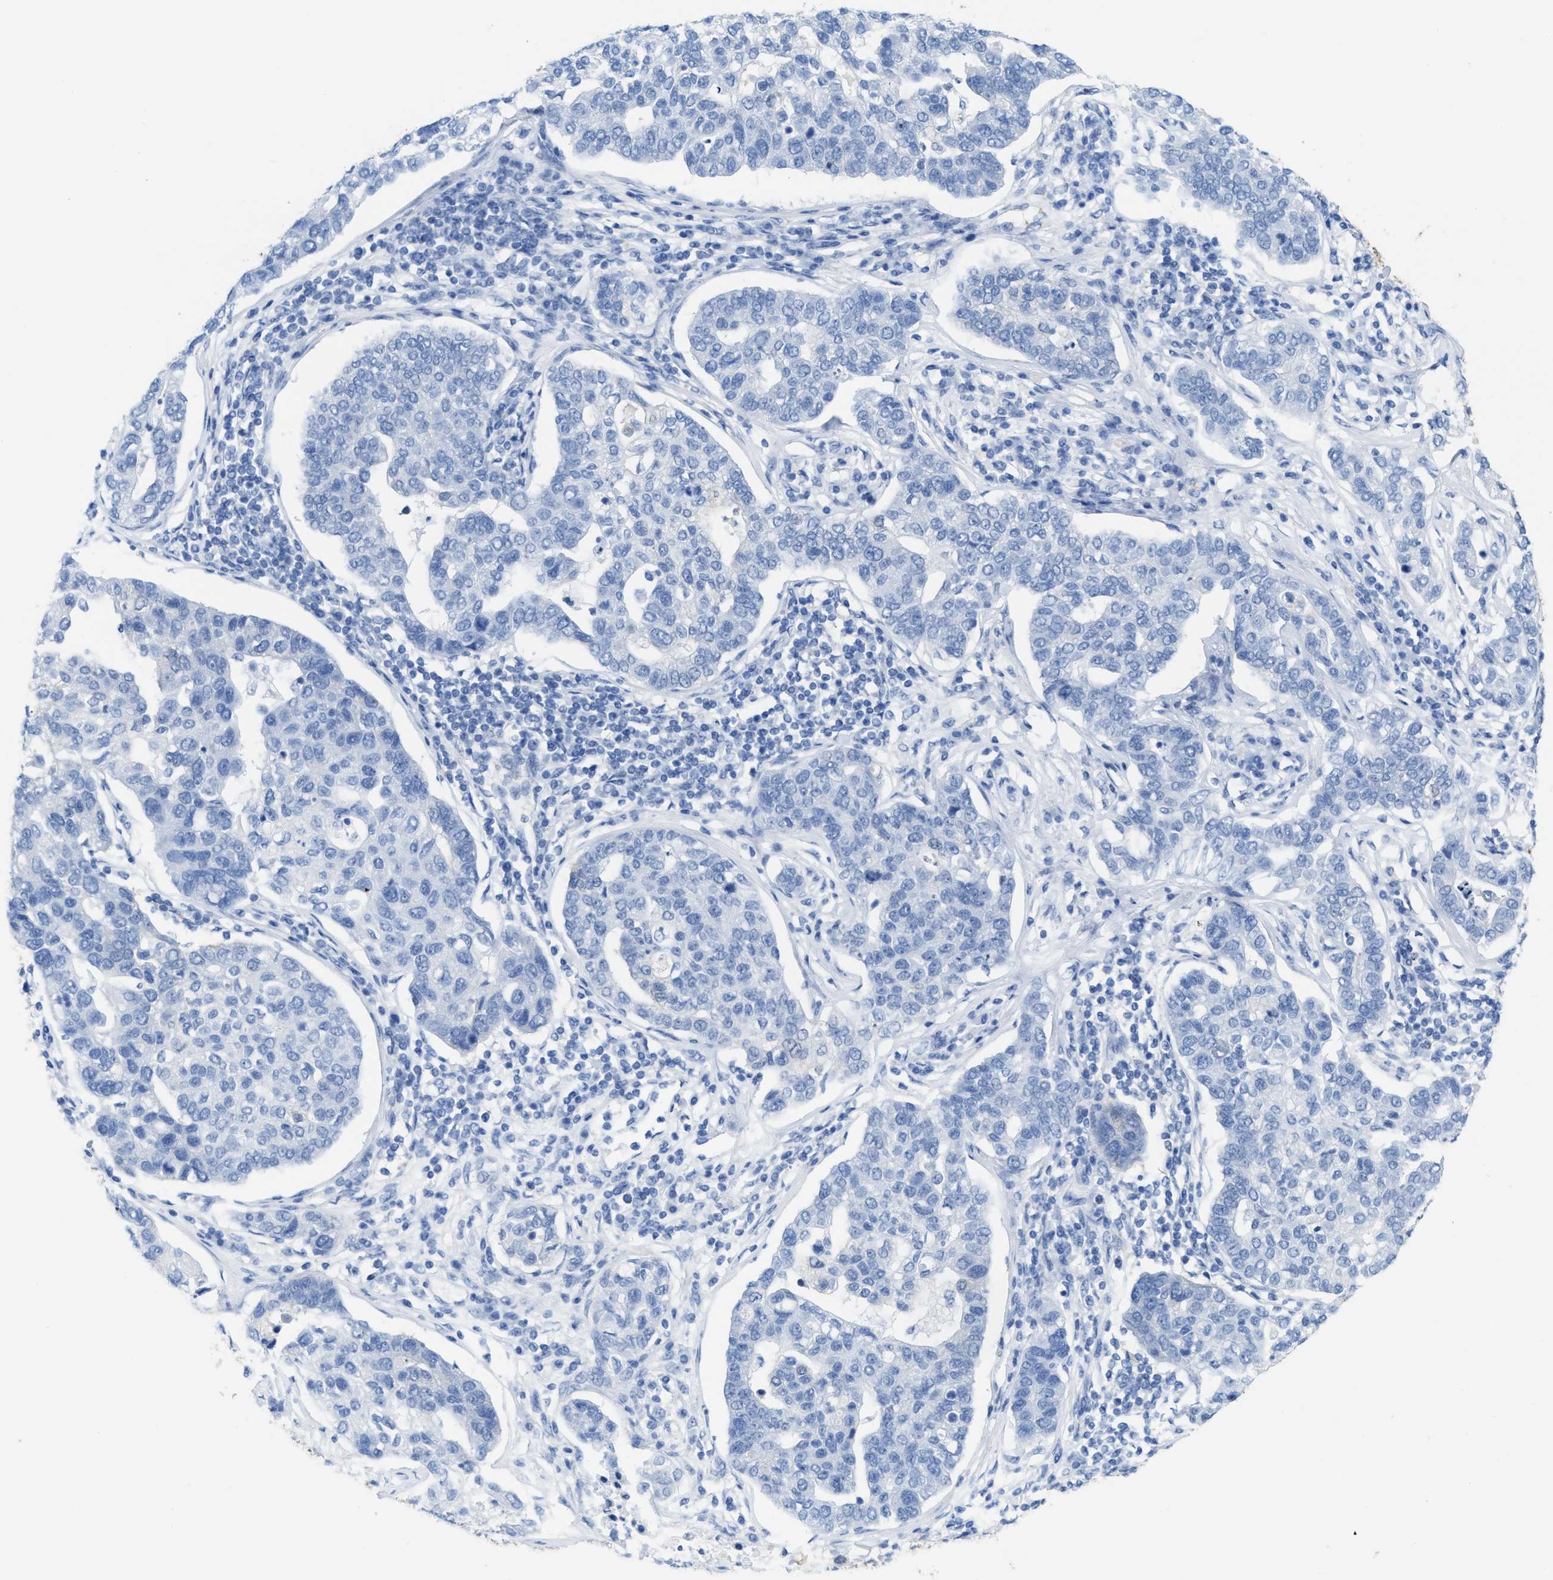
{"staining": {"intensity": "negative", "quantity": "none", "location": "none"}, "tissue": "pancreatic cancer", "cell_type": "Tumor cells", "image_type": "cancer", "snomed": [{"axis": "morphology", "description": "Adenocarcinoma, NOS"}, {"axis": "topography", "description": "Pancreas"}], "caption": "Tumor cells are negative for protein expression in human pancreatic adenocarcinoma. The staining is performed using DAB (3,3'-diaminobenzidine) brown chromogen with nuclei counter-stained in using hematoxylin.", "gene": "ASS1", "patient": {"sex": "female", "age": 61}}